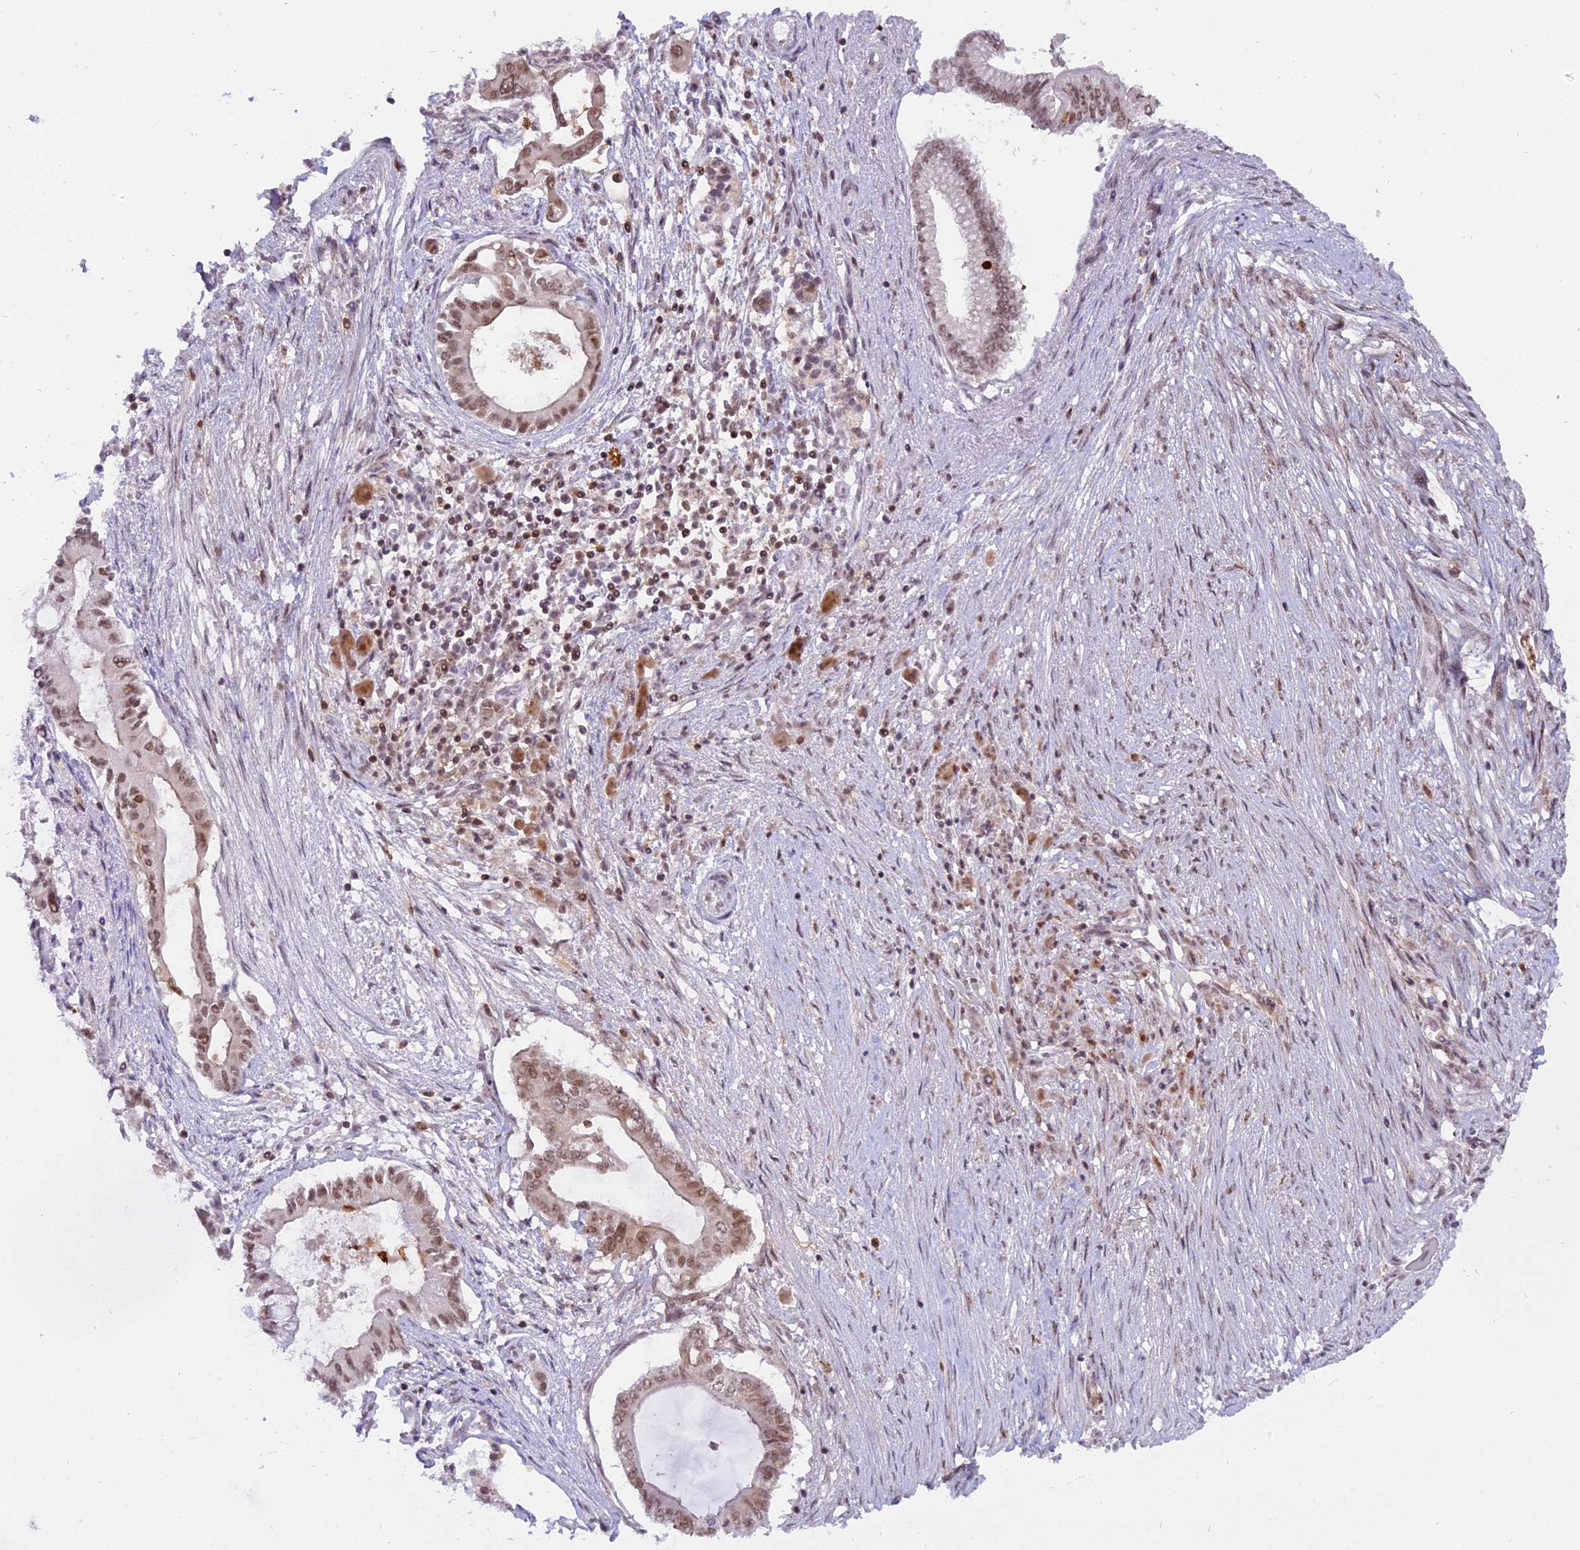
{"staining": {"intensity": "moderate", "quantity": ">75%", "location": "nuclear"}, "tissue": "pancreatic cancer", "cell_type": "Tumor cells", "image_type": "cancer", "snomed": [{"axis": "morphology", "description": "Adenocarcinoma, NOS"}, {"axis": "topography", "description": "Pancreas"}], "caption": "The photomicrograph shows staining of adenocarcinoma (pancreatic), revealing moderate nuclear protein staining (brown color) within tumor cells. (brown staining indicates protein expression, while blue staining denotes nuclei).", "gene": "TADA3", "patient": {"sex": "male", "age": 68}}